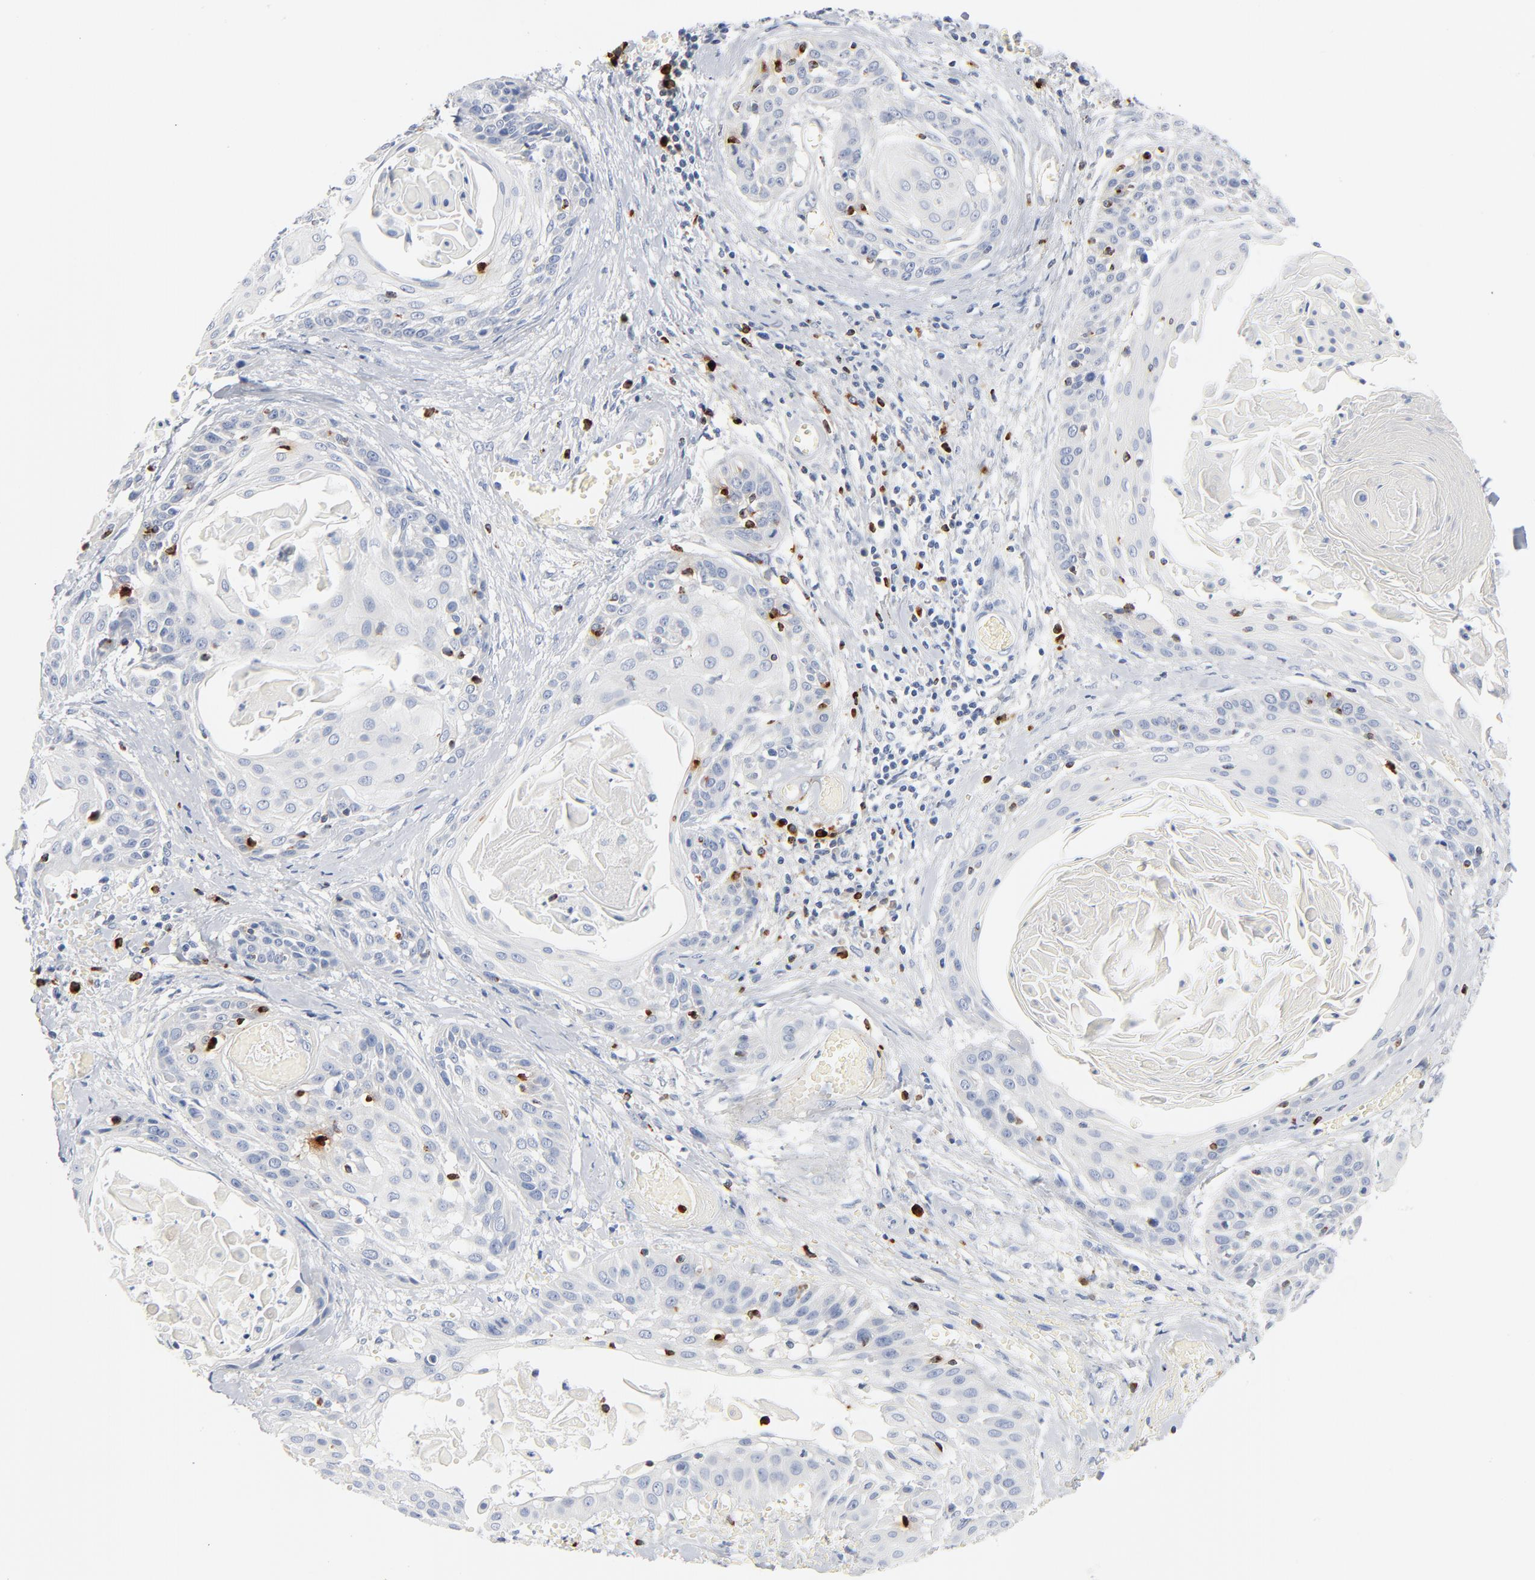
{"staining": {"intensity": "negative", "quantity": "none", "location": "none"}, "tissue": "cervical cancer", "cell_type": "Tumor cells", "image_type": "cancer", "snomed": [{"axis": "morphology", "description": "Squamous cell carcinoma, NOS"}, {"axis": "topography", "description": "Cervix"}], "caption": "Cervical cancer (squamous cell carcinoma) stained for a protein using IHC exhibits no positivity tumor cells.", "gene": "GZMB", "patient": {"sex": "female", "age": 57}}